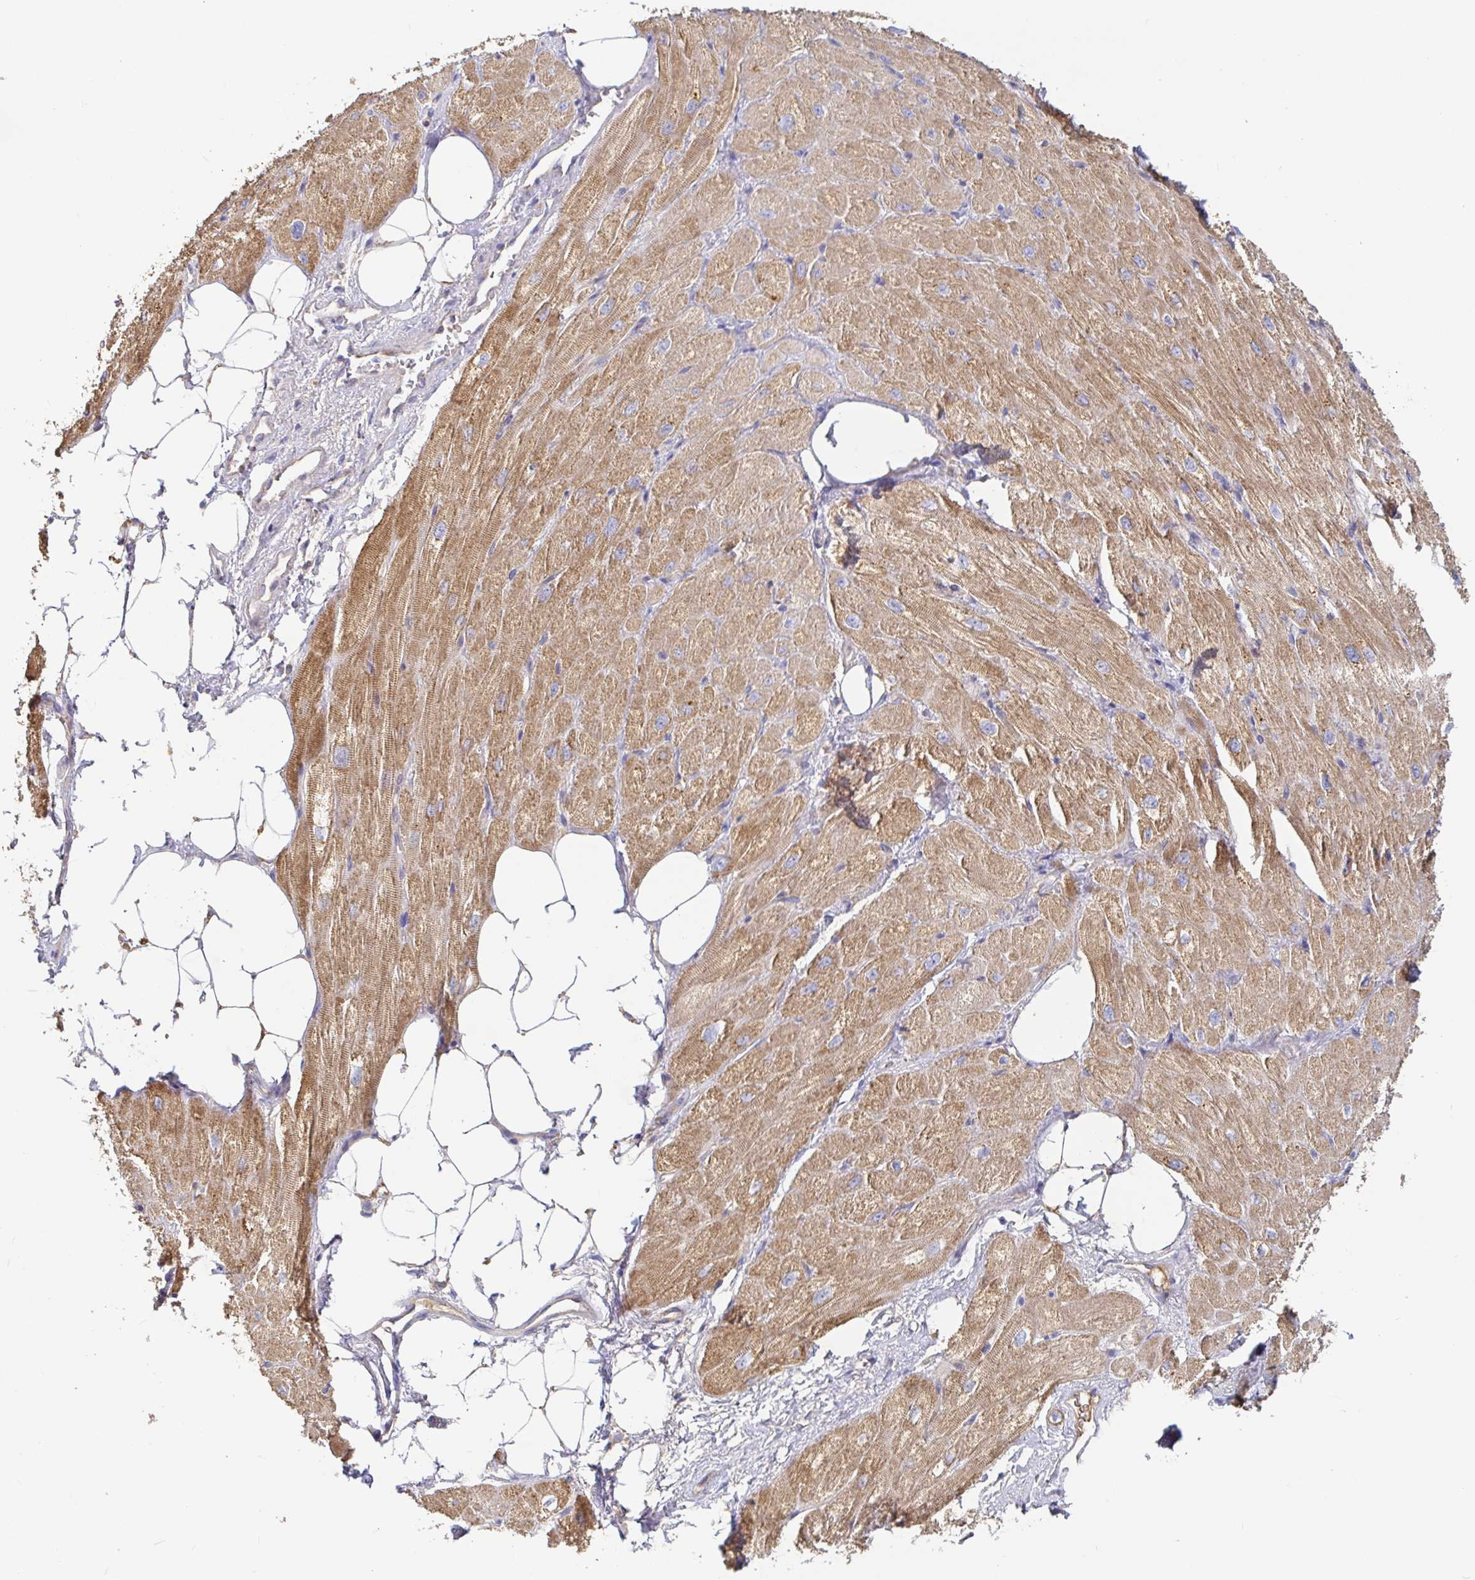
{"staining": {"intensity": "moderate", "quantity": ">75%", "location": "cytoplasmic/membranous"}, "tissue": "heart muscle", "cell_type": "Cardiomyocytes", "image_type": "normal", "snomed": [{"axis": "morphology", "description": "Normal tissue, NOS"}, {"axis": "topography", "description": "Heart"}], "caption": "IHC of unremarkable heart muscle exhibits medium levels of moderate cytoplasmic/membranous positivity in about >75% of cardiomyocytes.", "gene": "IRAK2", "patient": {"sex": "male", "age": 62}}